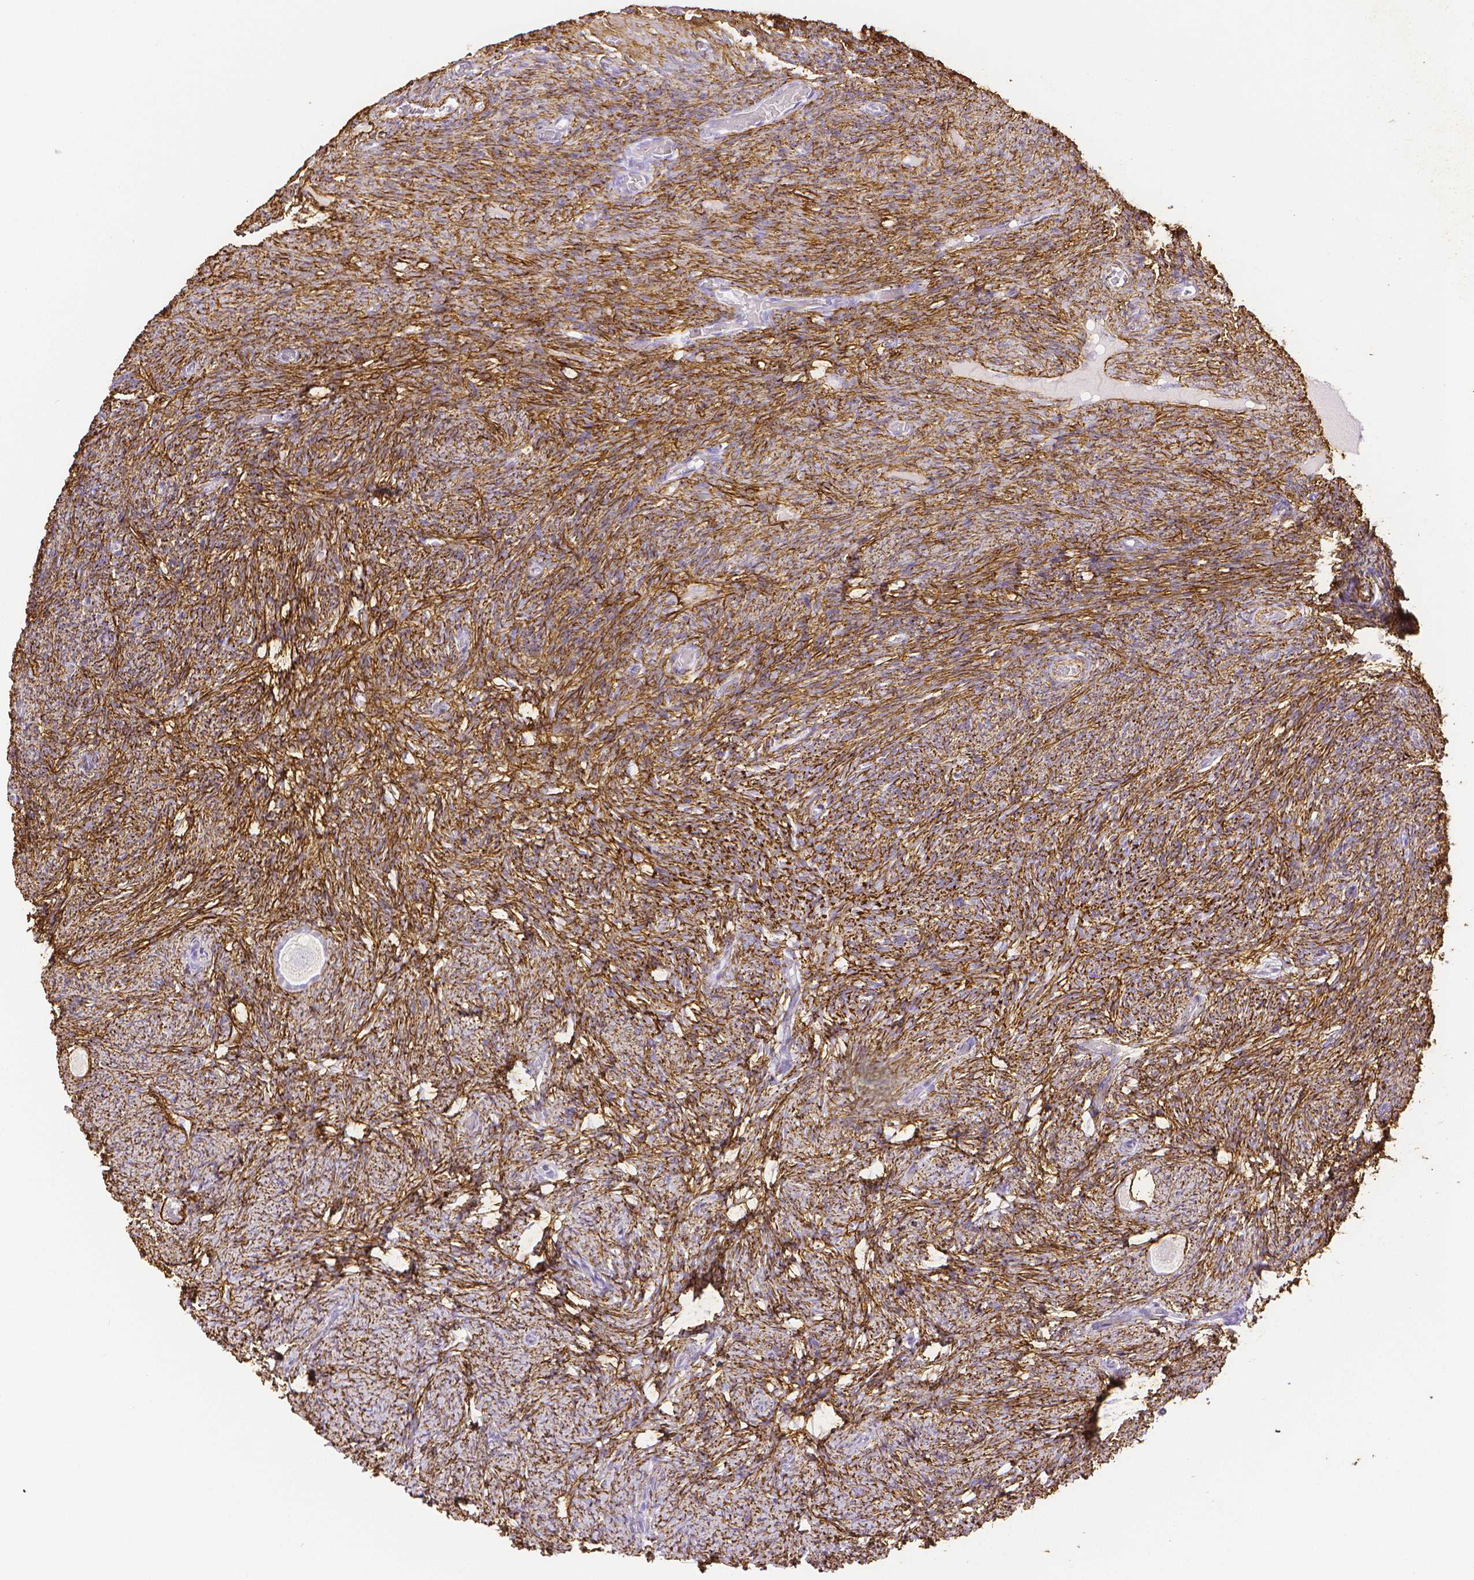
{"staining": {"intensity": "negative", "quantity": "none", "location": "none"}, "tissue": "ovary", "cell_type": "Follicle cells", "image_type": "normal", "snomed": [{"axis": "morphology", "description": "Normal tissue, NOS"}, {"axis": "topography", "description": "Ovary"}], "caption": "The micrograph demonstrates no significant positivity in follicle cells of ovary.", "gene": "FBN1", "patient": {"sex": "female", "age": 34}}